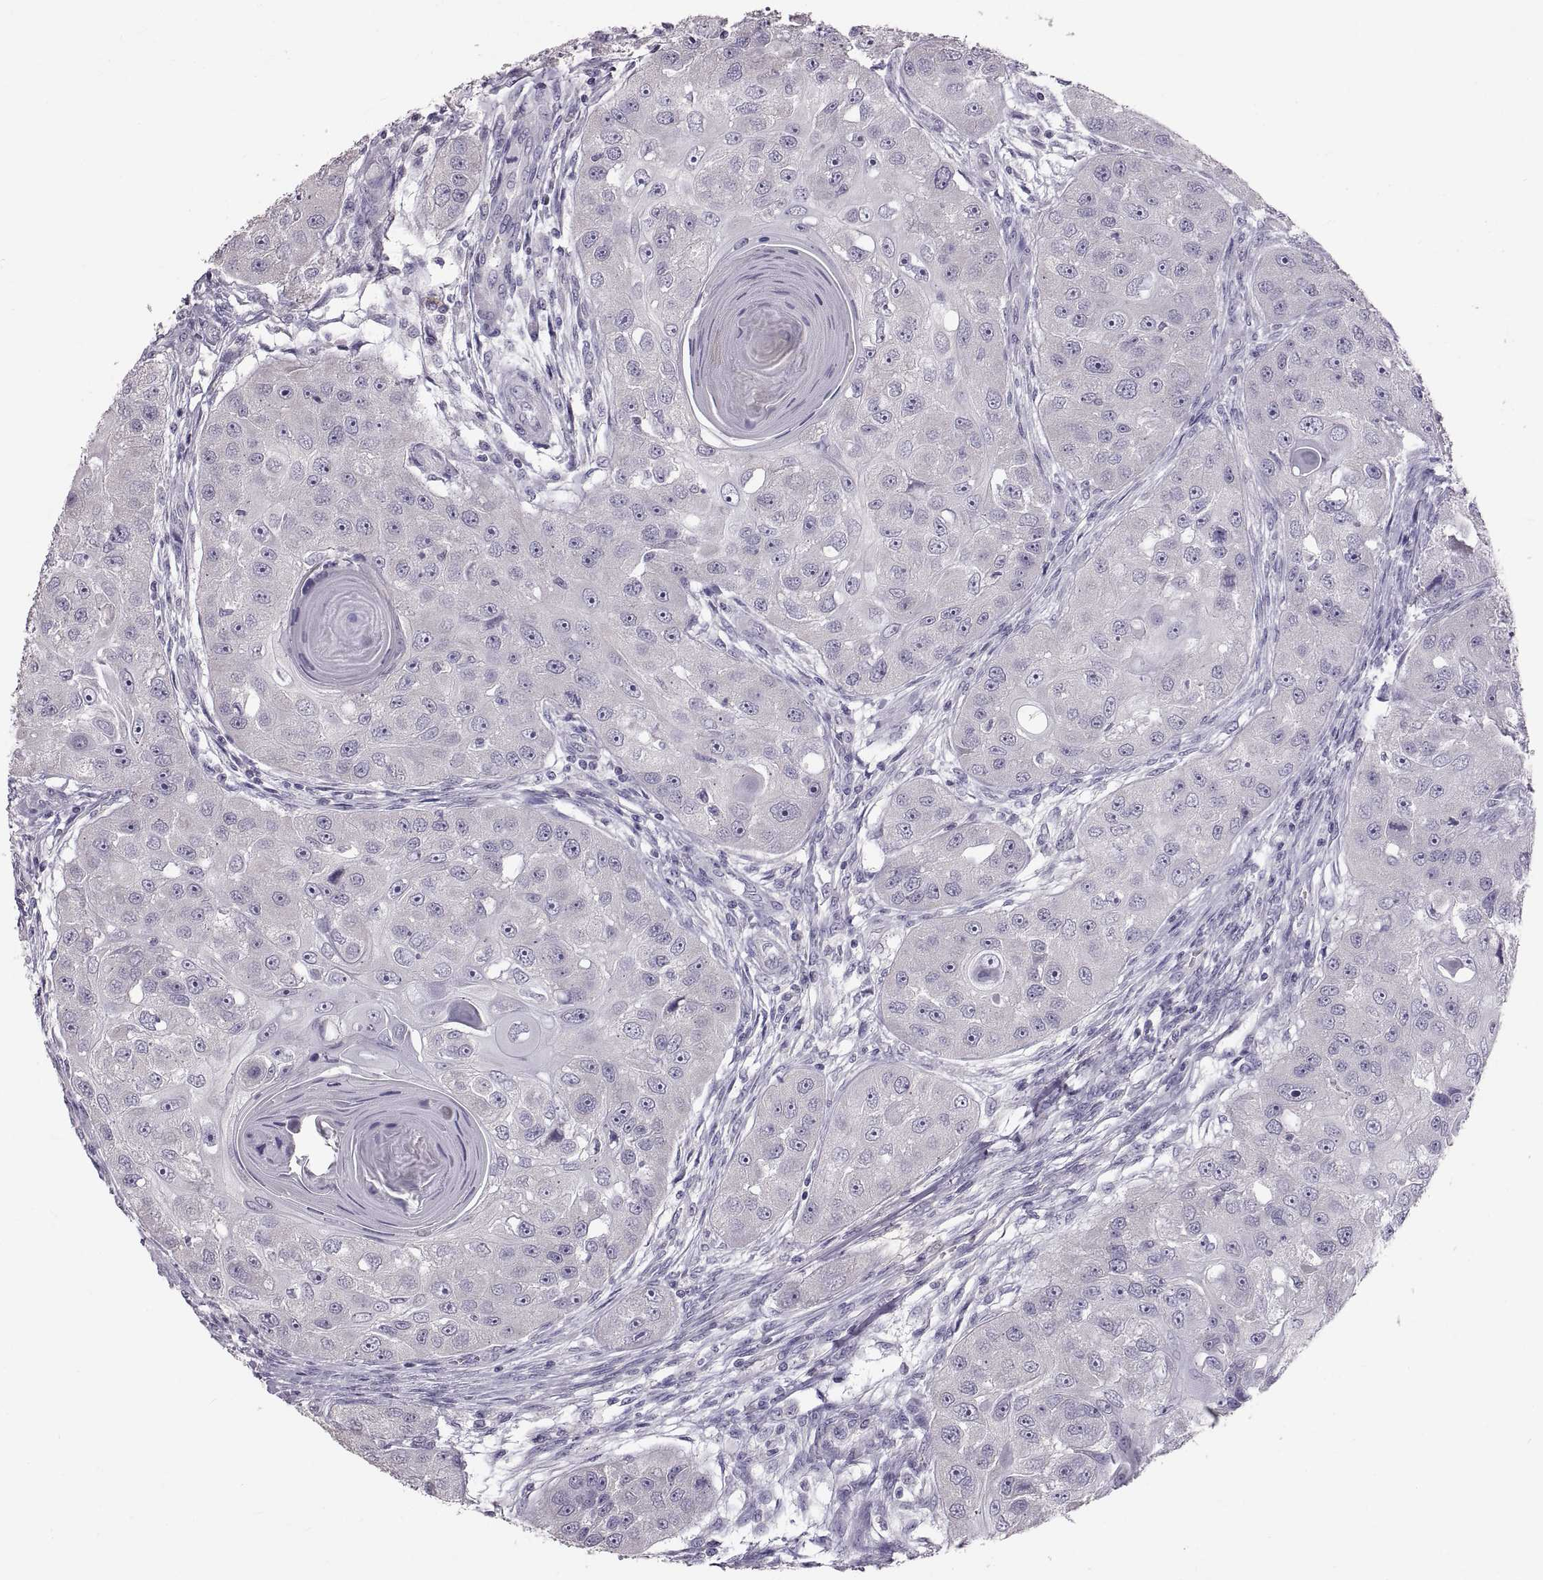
{"staining": {"intensity": "negative", "quantity": "none", "location": "none"}, "tissue": "head and neck cancer", "cell_type": "Tumor cells", "image_type": "cancer", "snomed": [{"axis": "morphology", "description": "Squamous cell carcinoma, NOS"}, {"axis": "topography", "description": "Head-Neck"}], "caption": "High magnification brightfield microscopy of head and neck cancer (squamous cell carcinoma) stained with DAB (brown) and counterstained with hematoxylin (blue): tumor cells show no significant positivity. (Immunohistochemistry, brightfield microscopy, high magnification).", "gene": "WBP2NL", "patient": {"sex": "male", "age": 51}}